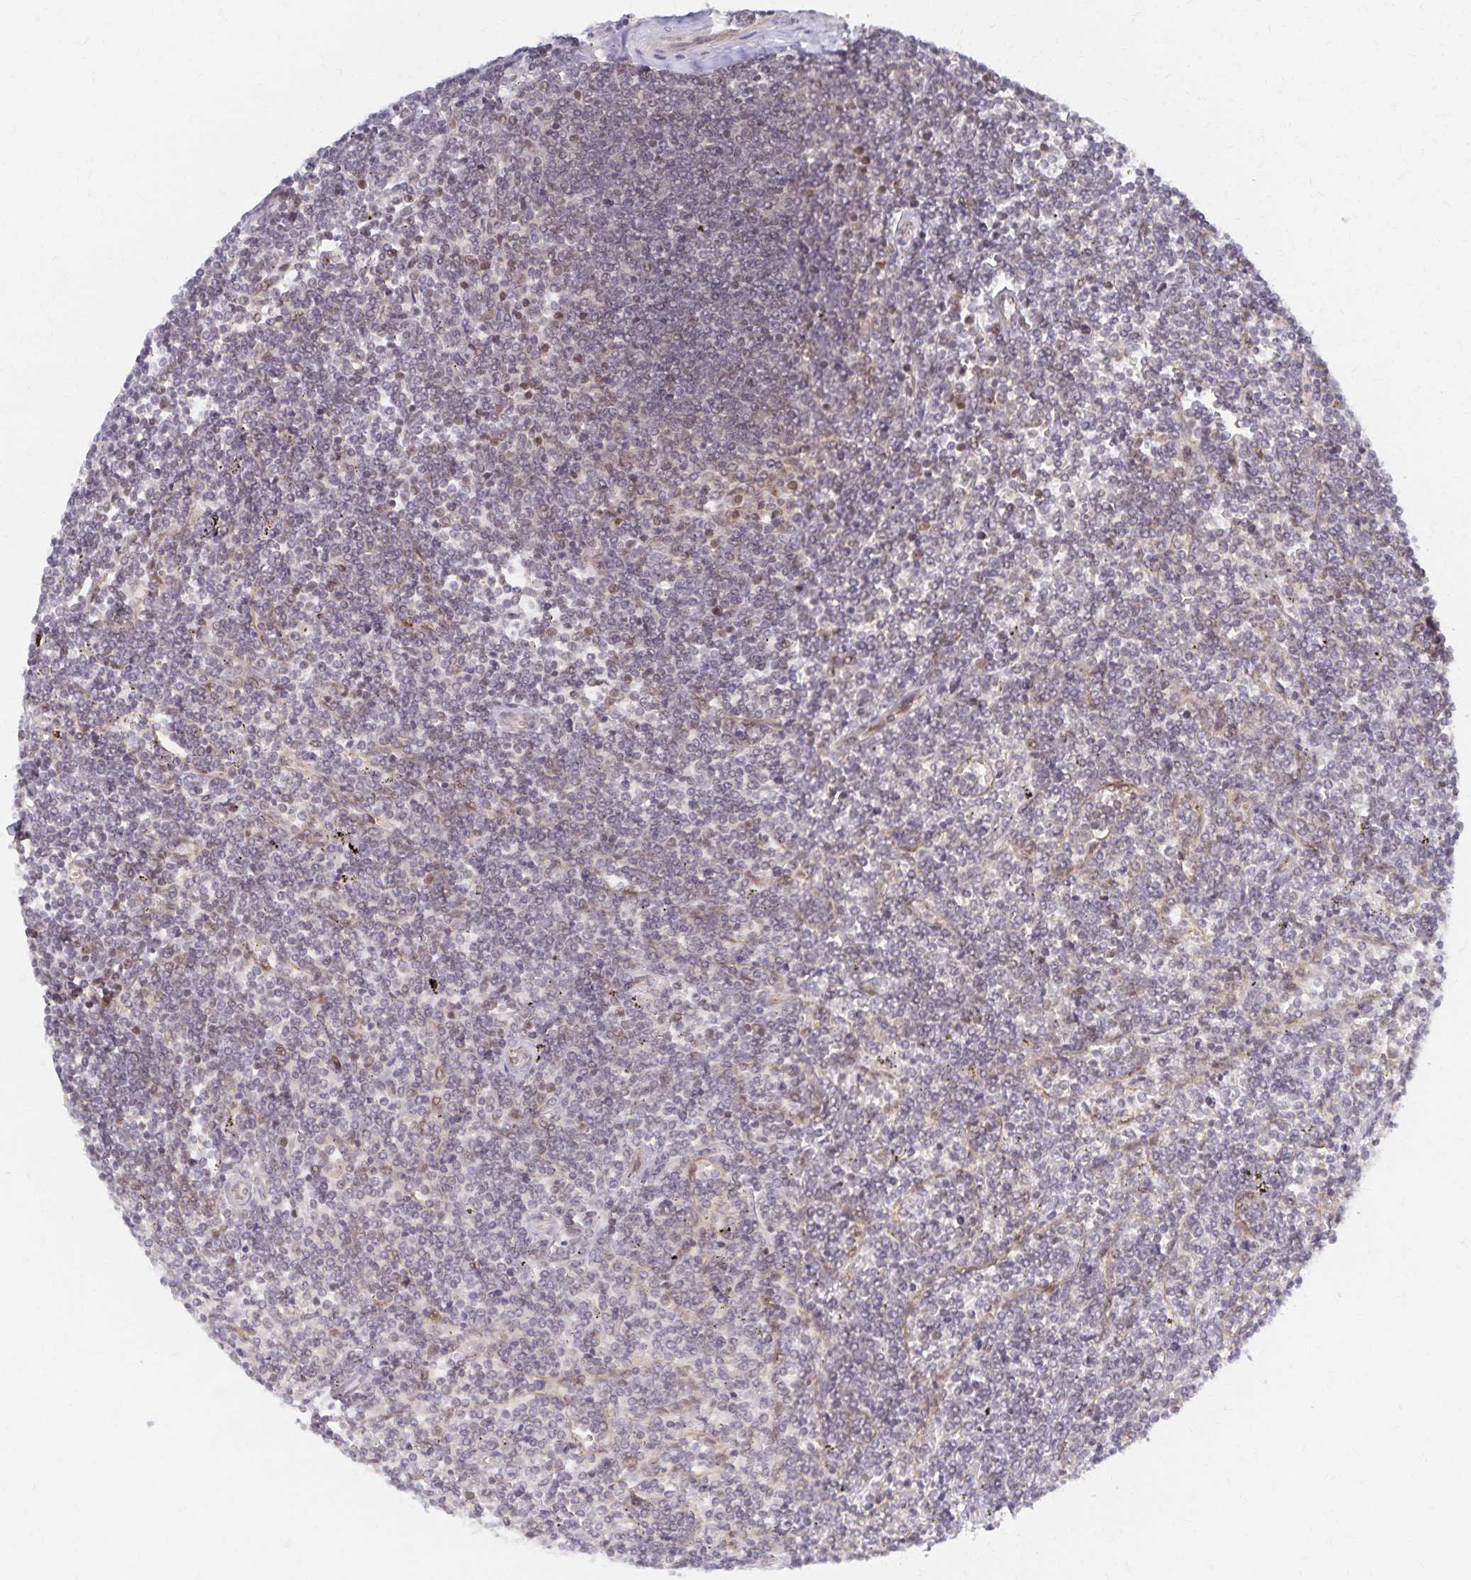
{"staining": {"intensity": "negative", "quantity": "none", "location": "none"}, "tissue": "lymphoma", "cell_type": "Tumor cells", "image_type": "cancer", "snomed": [{"axis": "morphology", "description": "Malignant lymphoma, non-Hodgkin's type, Low grade"}, {"axis": "topography", "description": "Spleen"}], "caption": "This is an IHC histopathology image of low-grade malignant lymphoma, non-Hodgkin's type. There is no staining in tumor cells.", "gene": "RAB9B", "patient": {"sex": "male", "age": 78}}